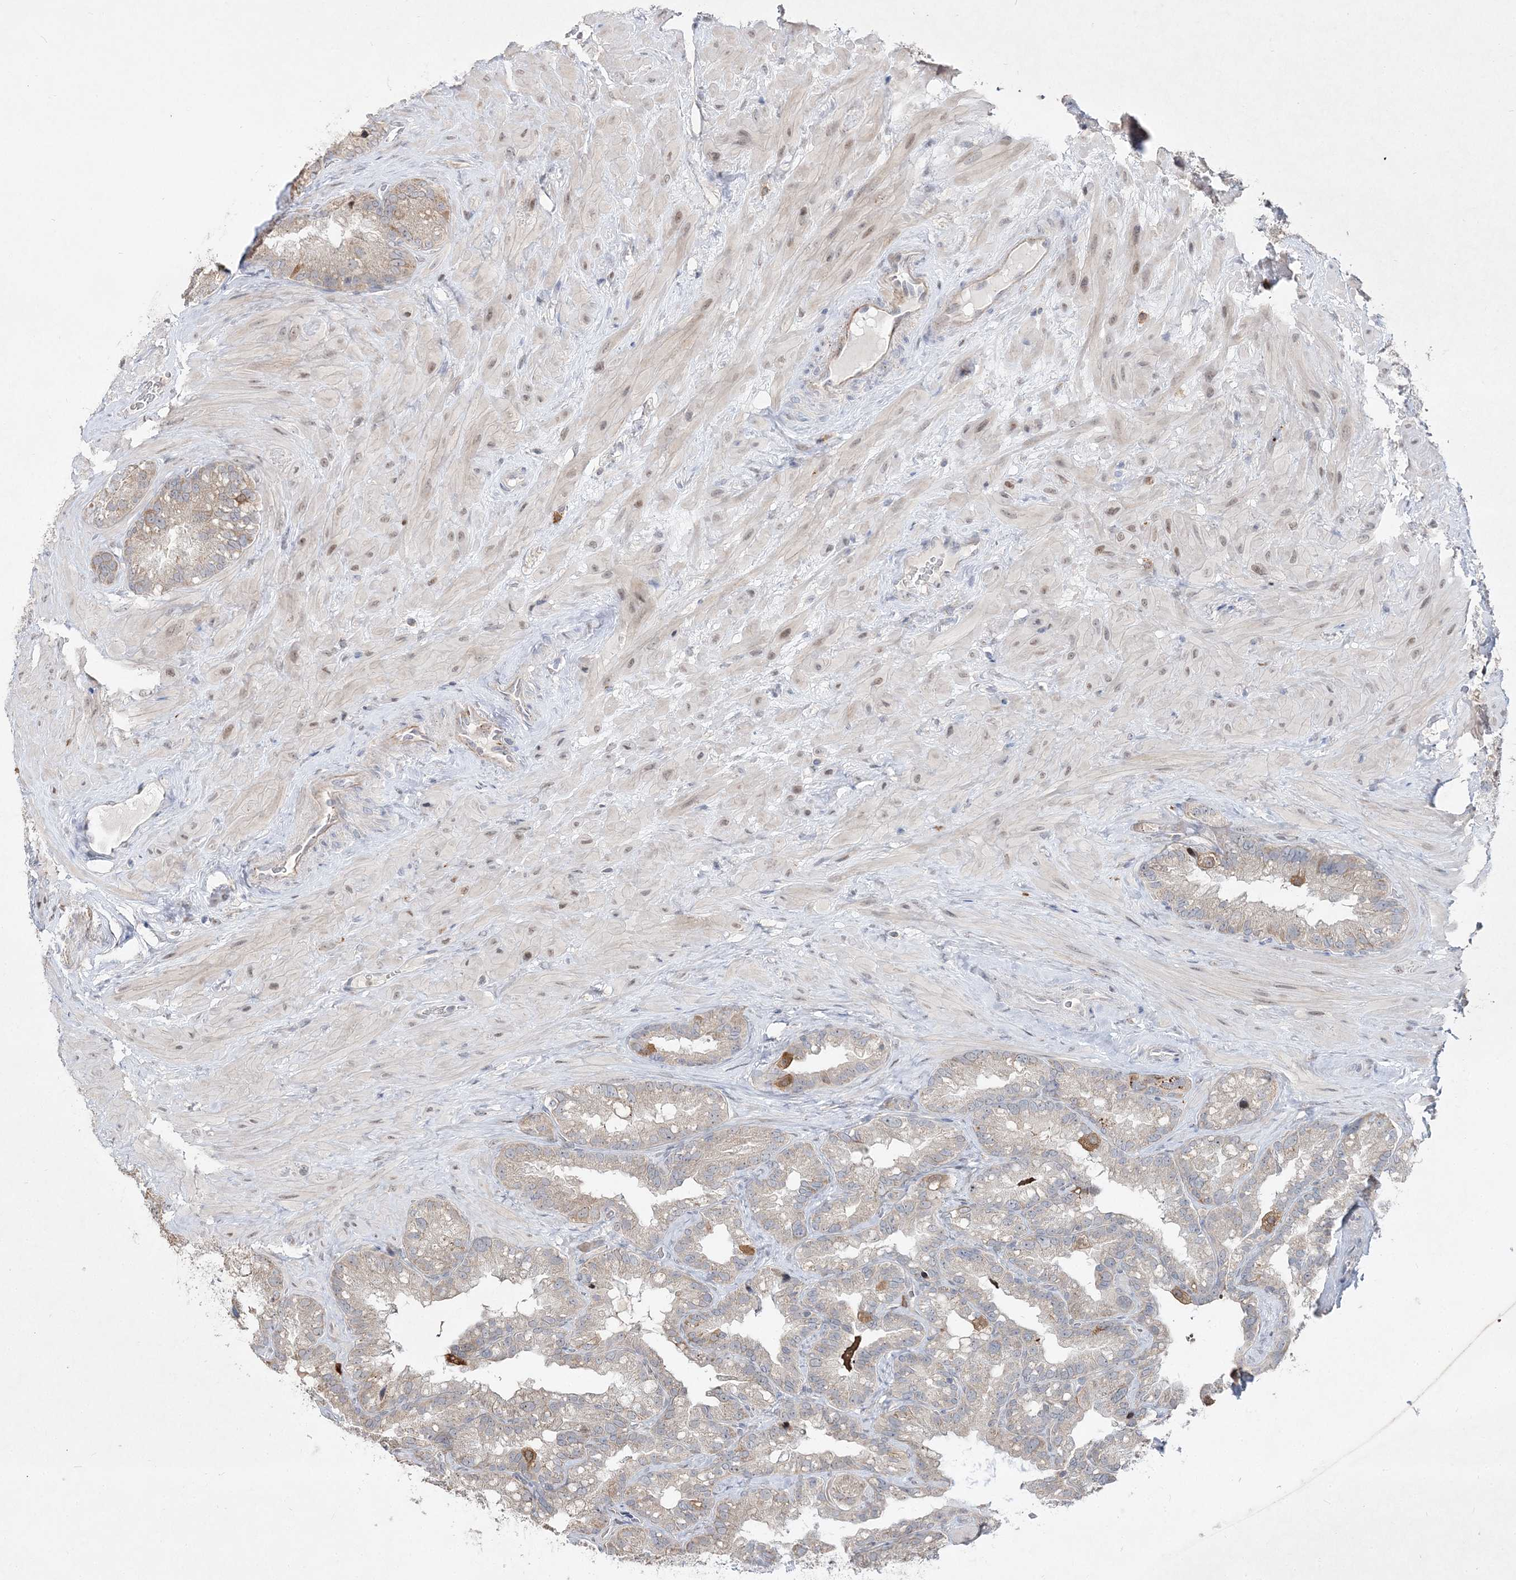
{"staining": {"intensity": "weak", "quantity": "<25%", "location": "cytoplasmic/membranous"}, "tissue": "seminal vesicle", "cell_type": "Glandular cells", "image_type": "normal", "snomed": [{"axis": "morphology", "description": "Normal tissue, NOS"}, {"axis": "topography", "description": "Prostate"}, {"axis": "topography", "description": "Seminal veicle"}], "caption": "Micrograph shows no significant protein expression in glandular cells of normal seminal vesicle. The staining is performed using DAB brown chromogen with nuclei counter-stained in using hematoxylin.", "gene": "CLNK", "patient": {"sex": "male", "age": 68}}